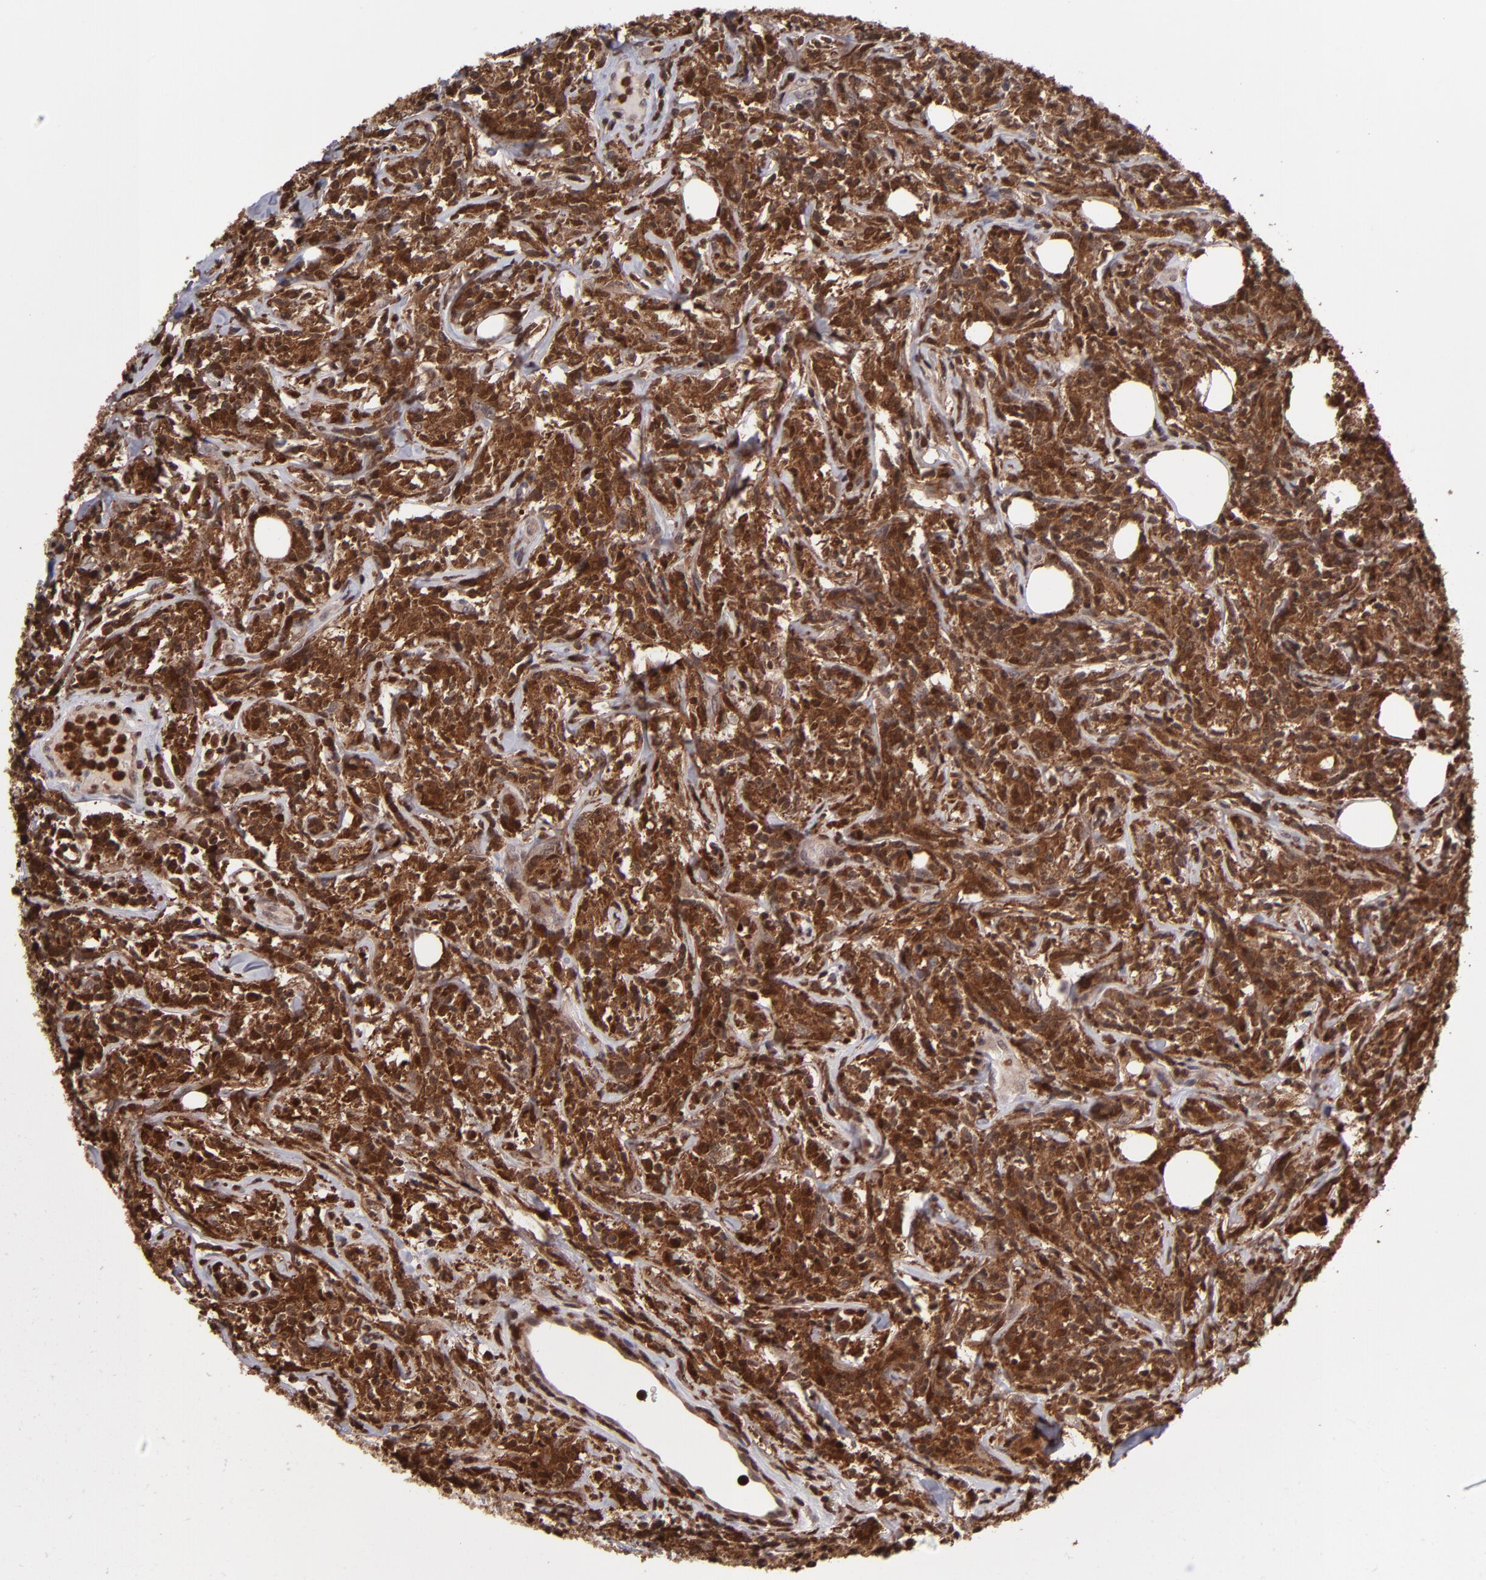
{"staining": {"intensity": "strong", "quantity": ">75%", "location": "cytoplasmic/membranous,nuclear"}, "tissue": "lymphoma", "cell_type": "Tumor cells", "image_type": "cancer", "snomed": [{"axis": "morphology", "description": "Malignant lymphoma, non-Hodgkin's type, High grade"}, {"axis": "topography", "description": "Lymph node"}], "caption": "A high amount of strong cytoplasmic/membranous and nuclear expression is identified in approximately >75% of tumor cells in malignant lymphoma, non-Hodgkin's type (high-grade) tissue.", "gene": "GRB2", "patient": {"sex": "female", "age": 84}}